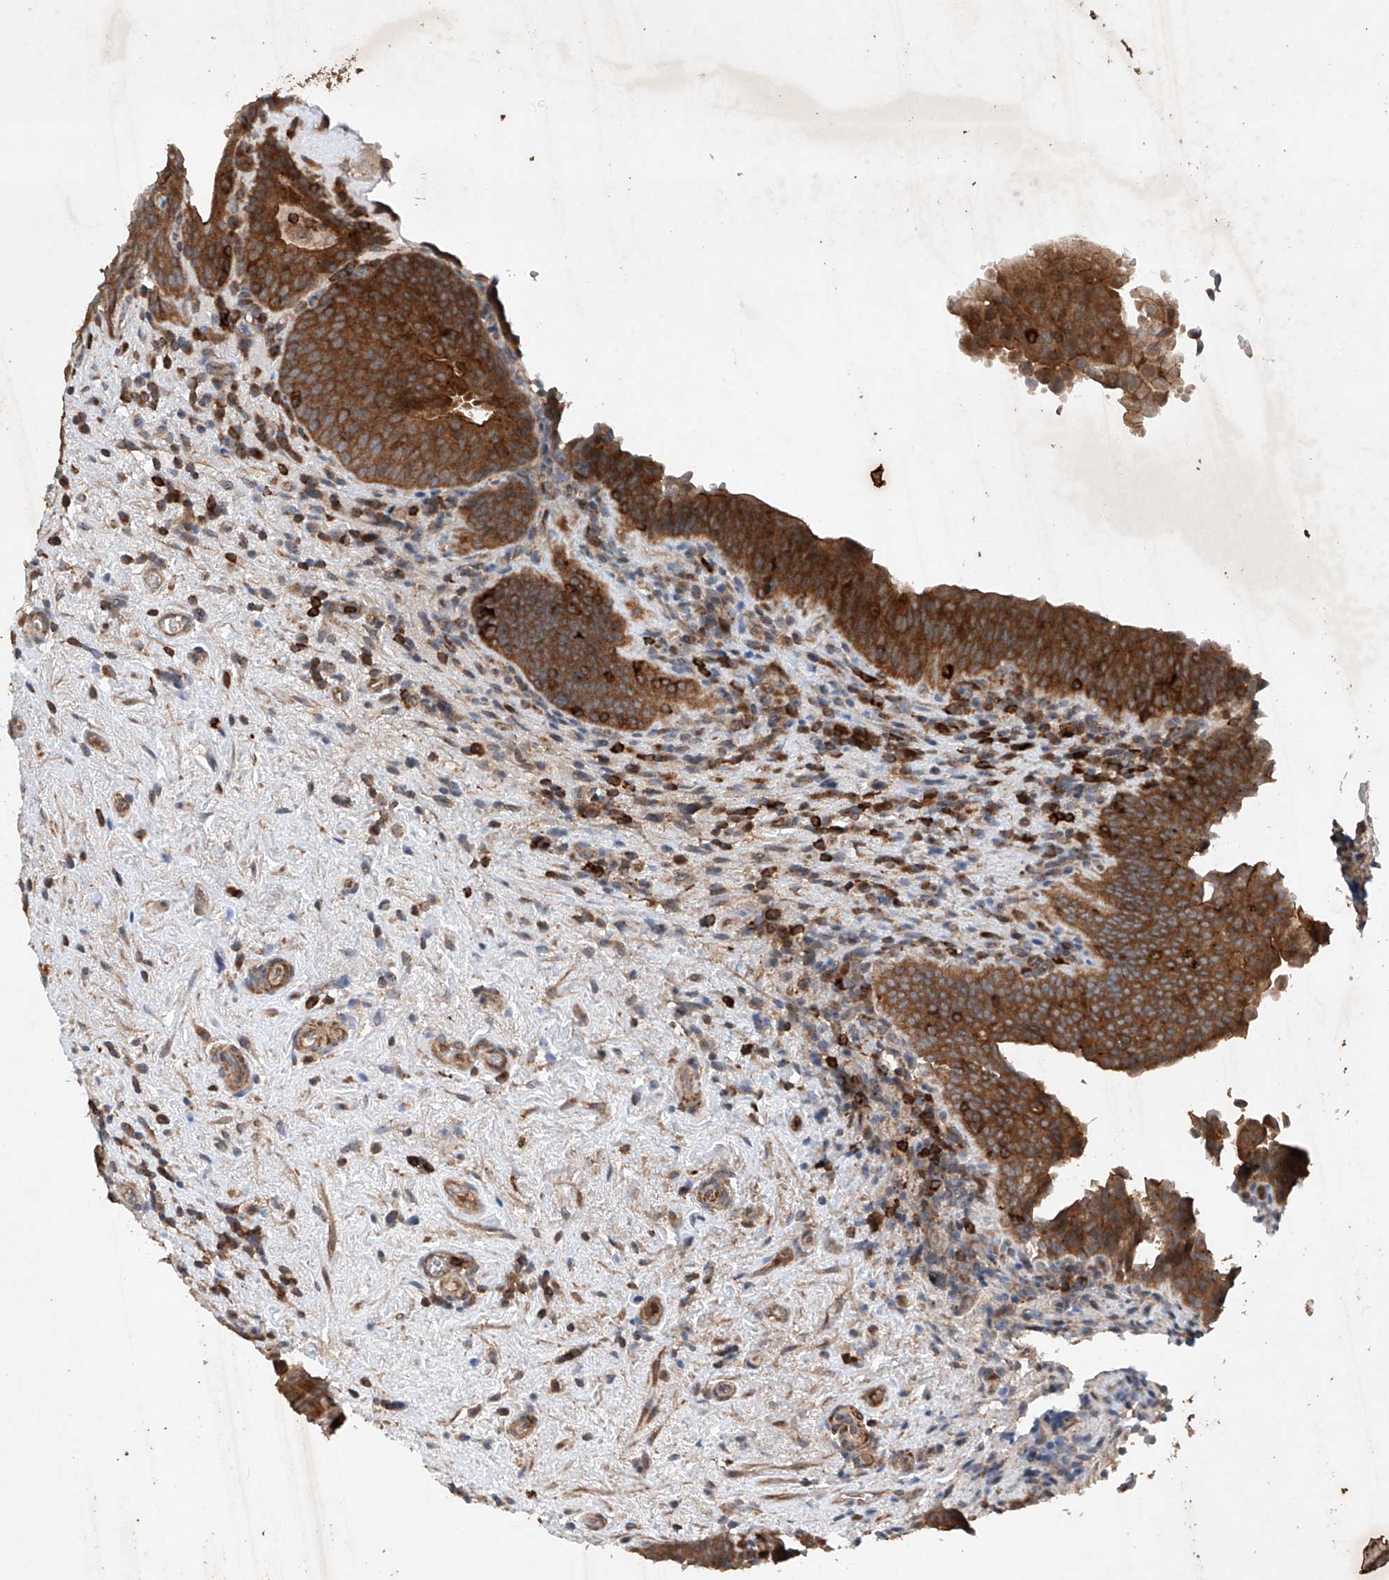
{"staining": {"intensity": "strong", "quantity": ">75%", "location": "cytoplasmic/membranous"}, "tissue": "urinary bladder", "cell_type": "Urothelial cells", "image_type": "normal", "snomed": [{"axis": "morphology", "description": "Normal tissue, NOS"}, {"axis": "topography", "description": "Urinary bladder"}], "caption": "A high-resolution image shows immunohistochemistry (IHC) staining of normal urinary bladder, which reveals strong cytoplasmic/membranous staining in approximately >75% of urothelial cells.", "gene": "CEP85L", "patient": {"sex": "male", "age": 83}}